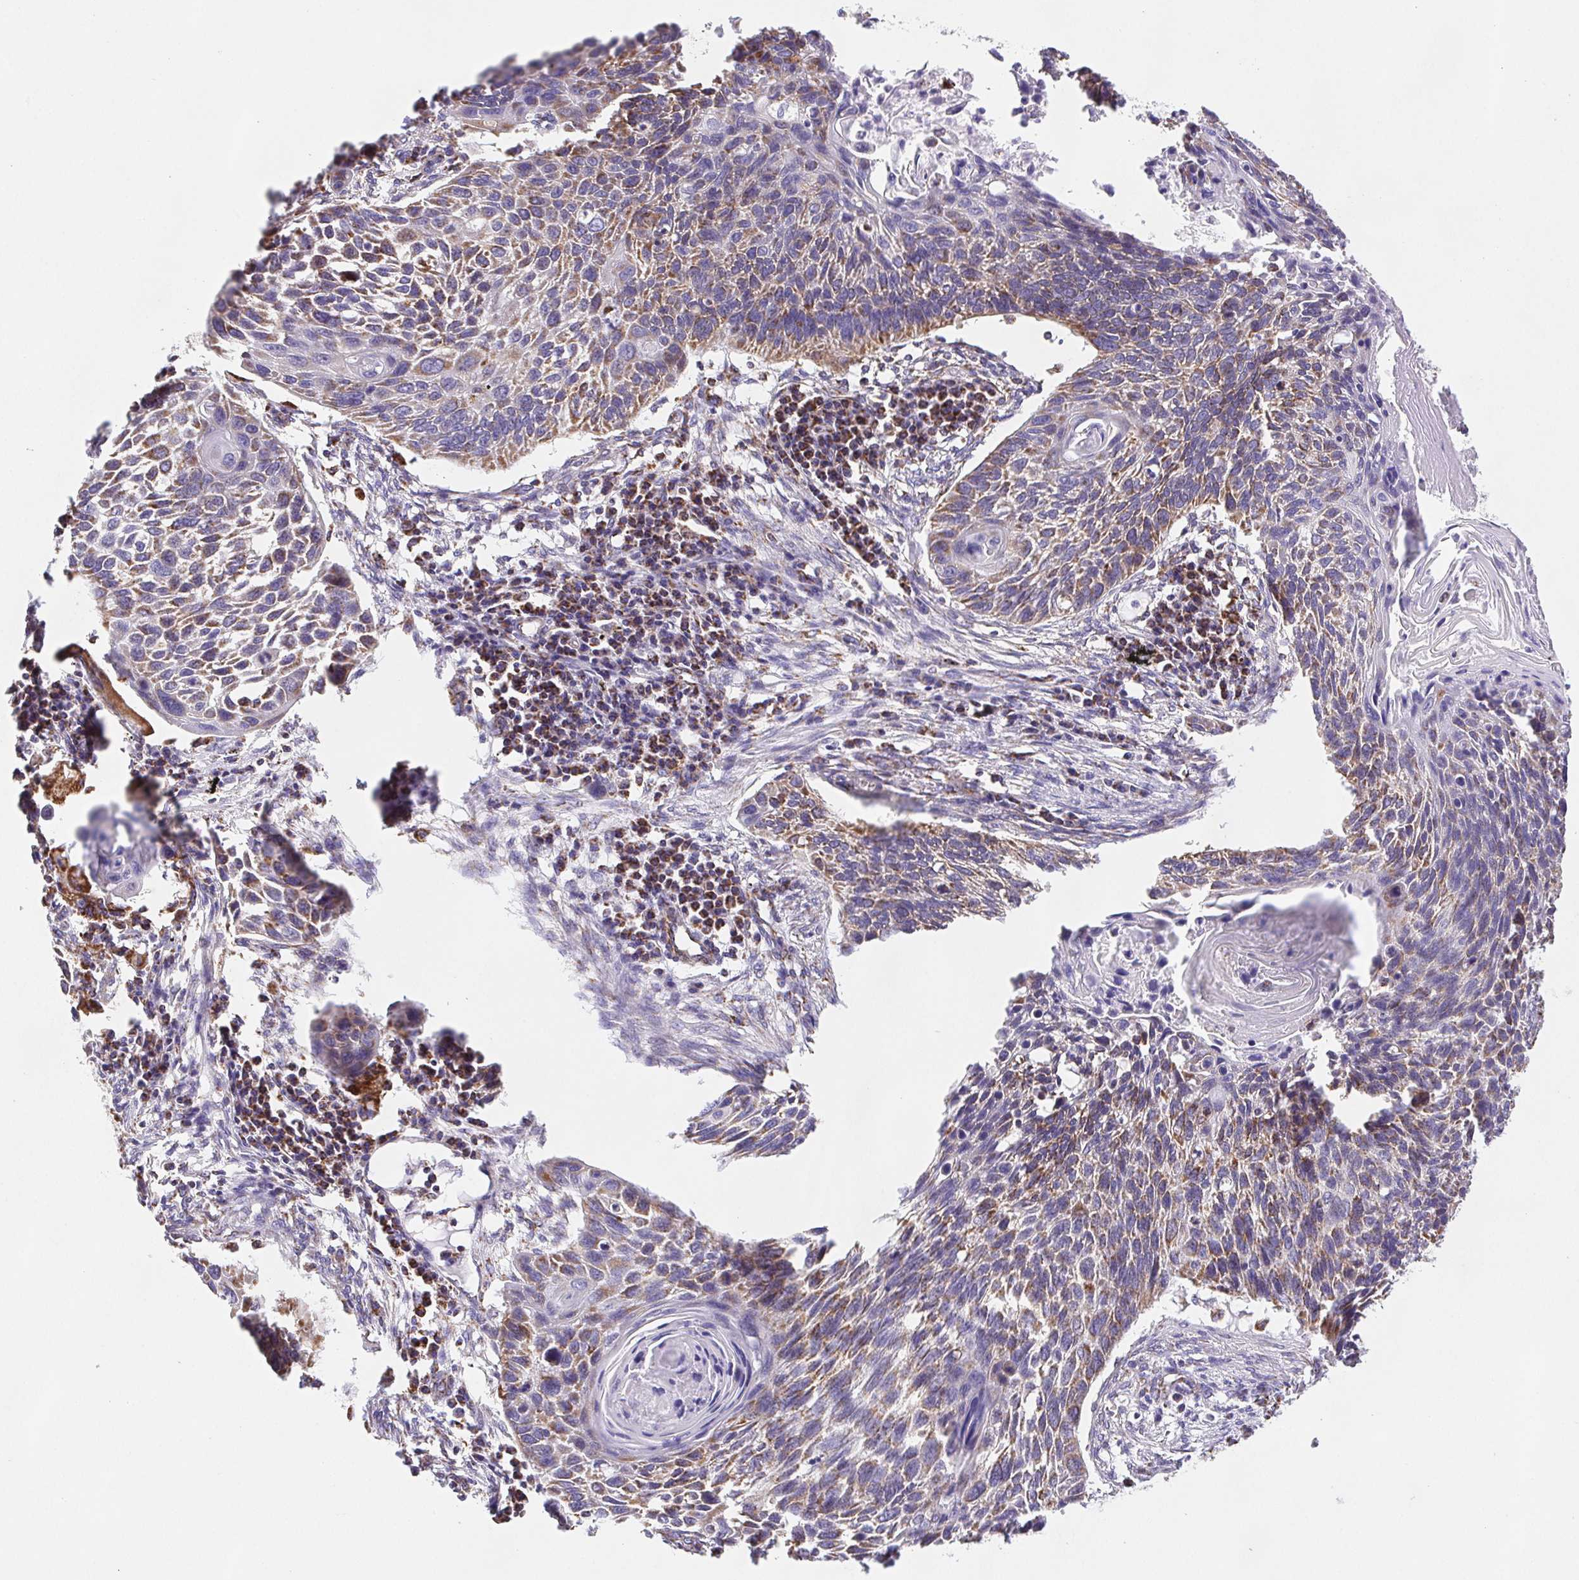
{"staining": {"intensity": "moderate", "quantity": "25%-75%", "location": "cytoplasmic/membranous"}, "tissue": "lung cancer", "cell_type": "Tumor cells", "image_type": "cancer", "snomed": [{"axis": "morphology", "description": "Squamous cell carcinoma, NOS"}, {"axis": "topography", "description": "Lung"}], "caption": "Tumor cells demonstrate medium levels of moderate cytoplasmic/membranous positivity in about 25%-75% of cells in squamous cell carcinoma (lung). (IHC, brightfield microscopy, high magnification).", "gene": "NIPSNAP2", "patient": {"sex": "male", "age": 78}}